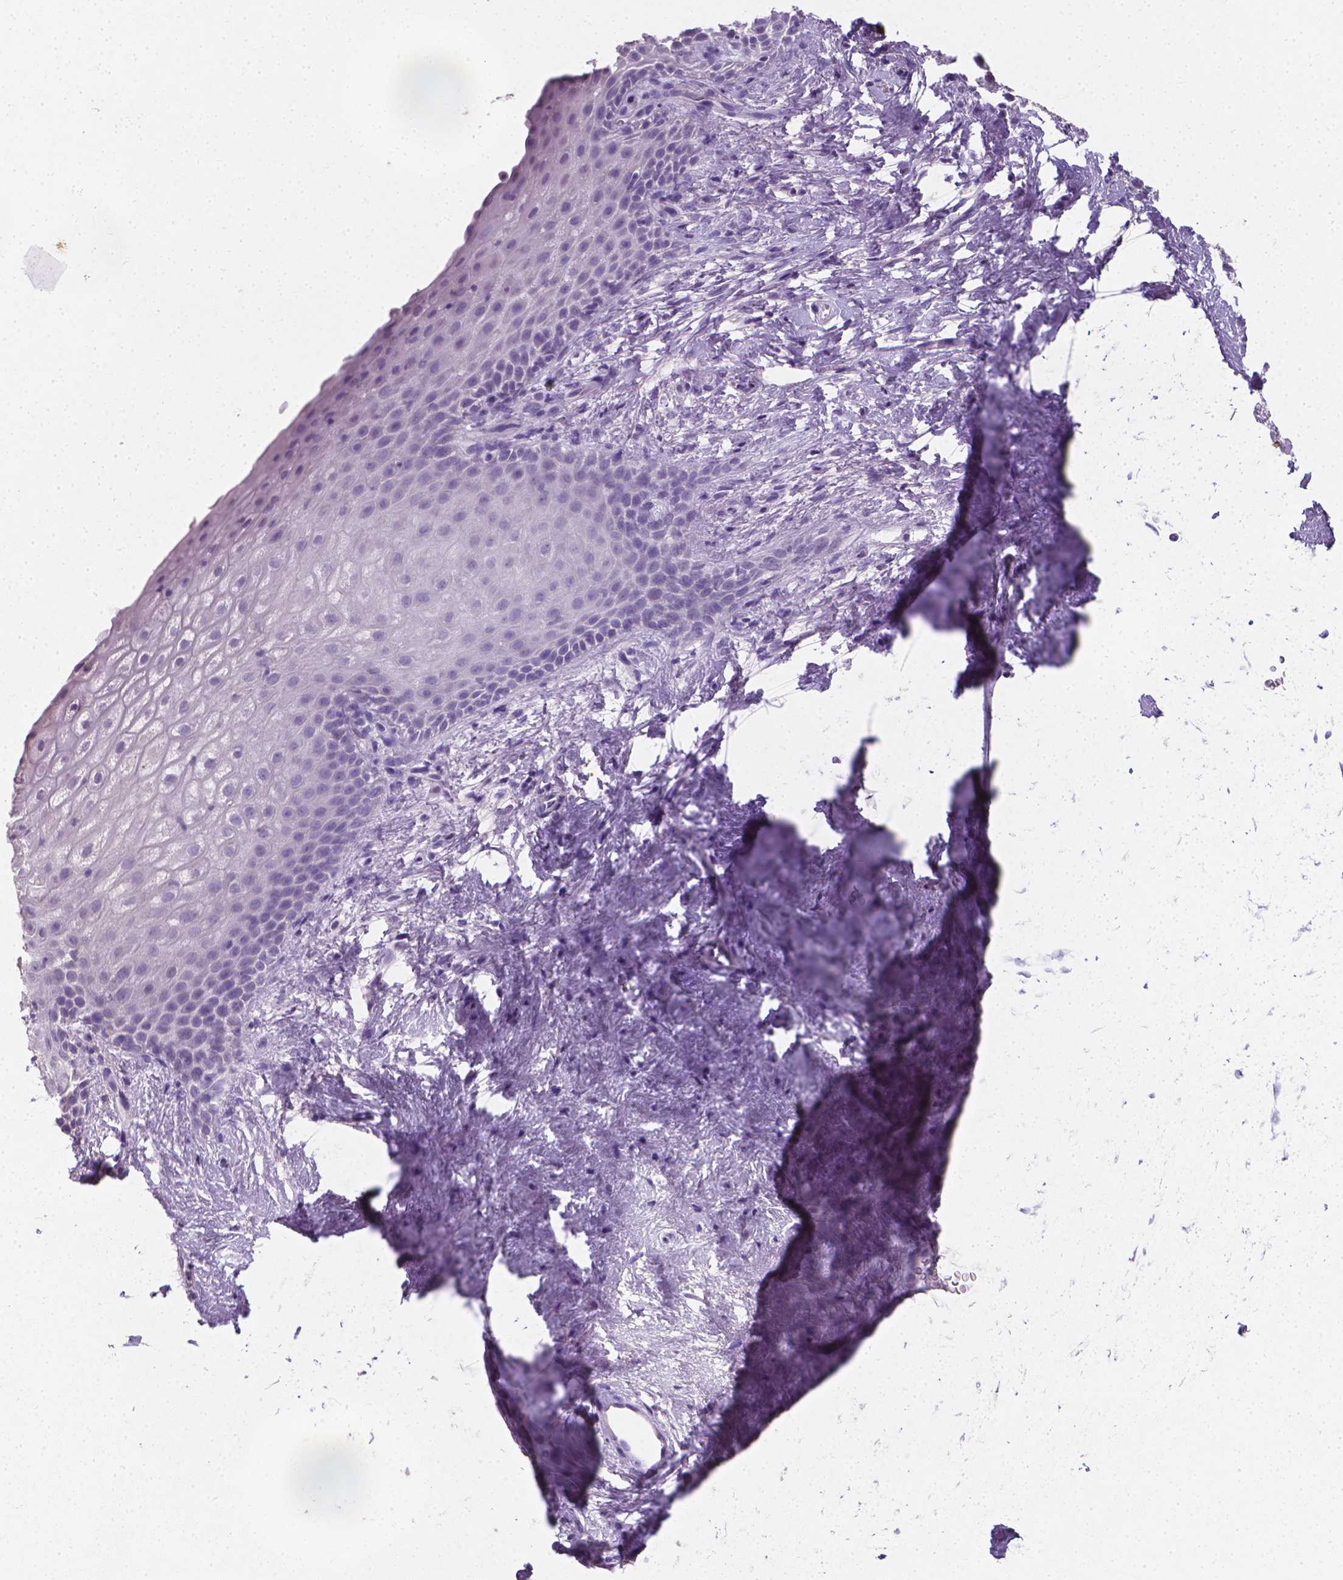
{"staining": {"intensity": "negative", "quantity": "none", "location": "none"}, "tissue": "skin", "cell_type": "Epidermal cells", "image_type": "normal", "snomed": [{"axis": "morphology", "description": "Normal tissue, NOS"}, {"axis": "topography", "description": "Anal"}], "caption": "Immunohistochemistry image of normal human skin stained for a protein (brown), which reveals no expression in epidermal cells.", "gene": "XPNPEP2", "patient": {"sex": "female", "age": 46}}